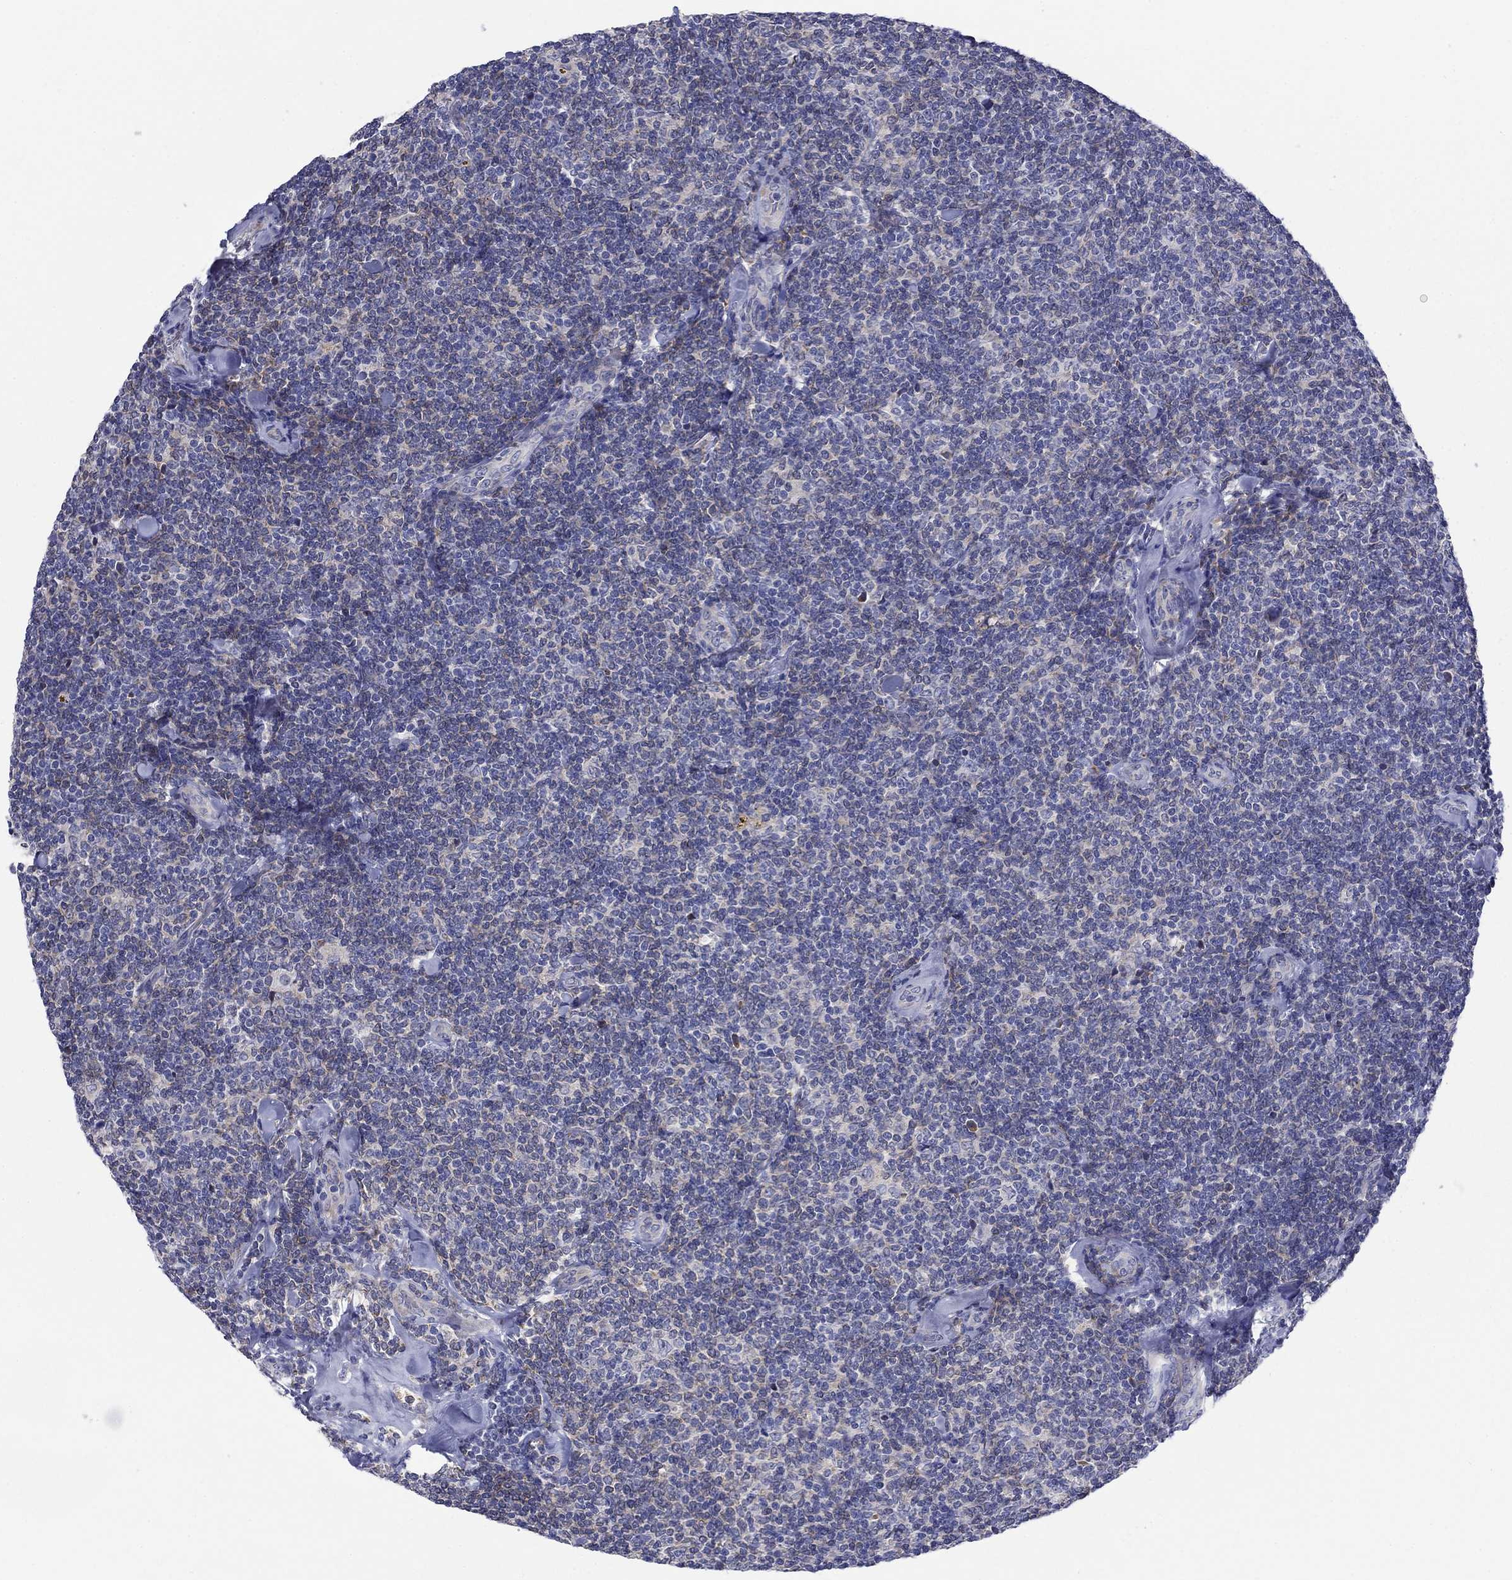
{"staining": {"intensity": "negative", "quantity": "none", "location": "none"}, "tissue": "lymphoma", "cell_type": "Tumor cells", "image_type": "cancer", "snomed": [{"axis": "morphology", "description": "Malignant lymphoma, non-Hodgkin's type, Low grade"}, {"axis": "topography", "description": "Lymph node"}], "caption": "Lymphoma was stained to show a protein in brown. There is no significant positivity in tumor cells. (Brightfield microscopy of DAB (3,3'-diaminobenzidine) IHC at high magnification).", "gene": "QRFPR", "patient": {"sex": "female", "age": 56}}